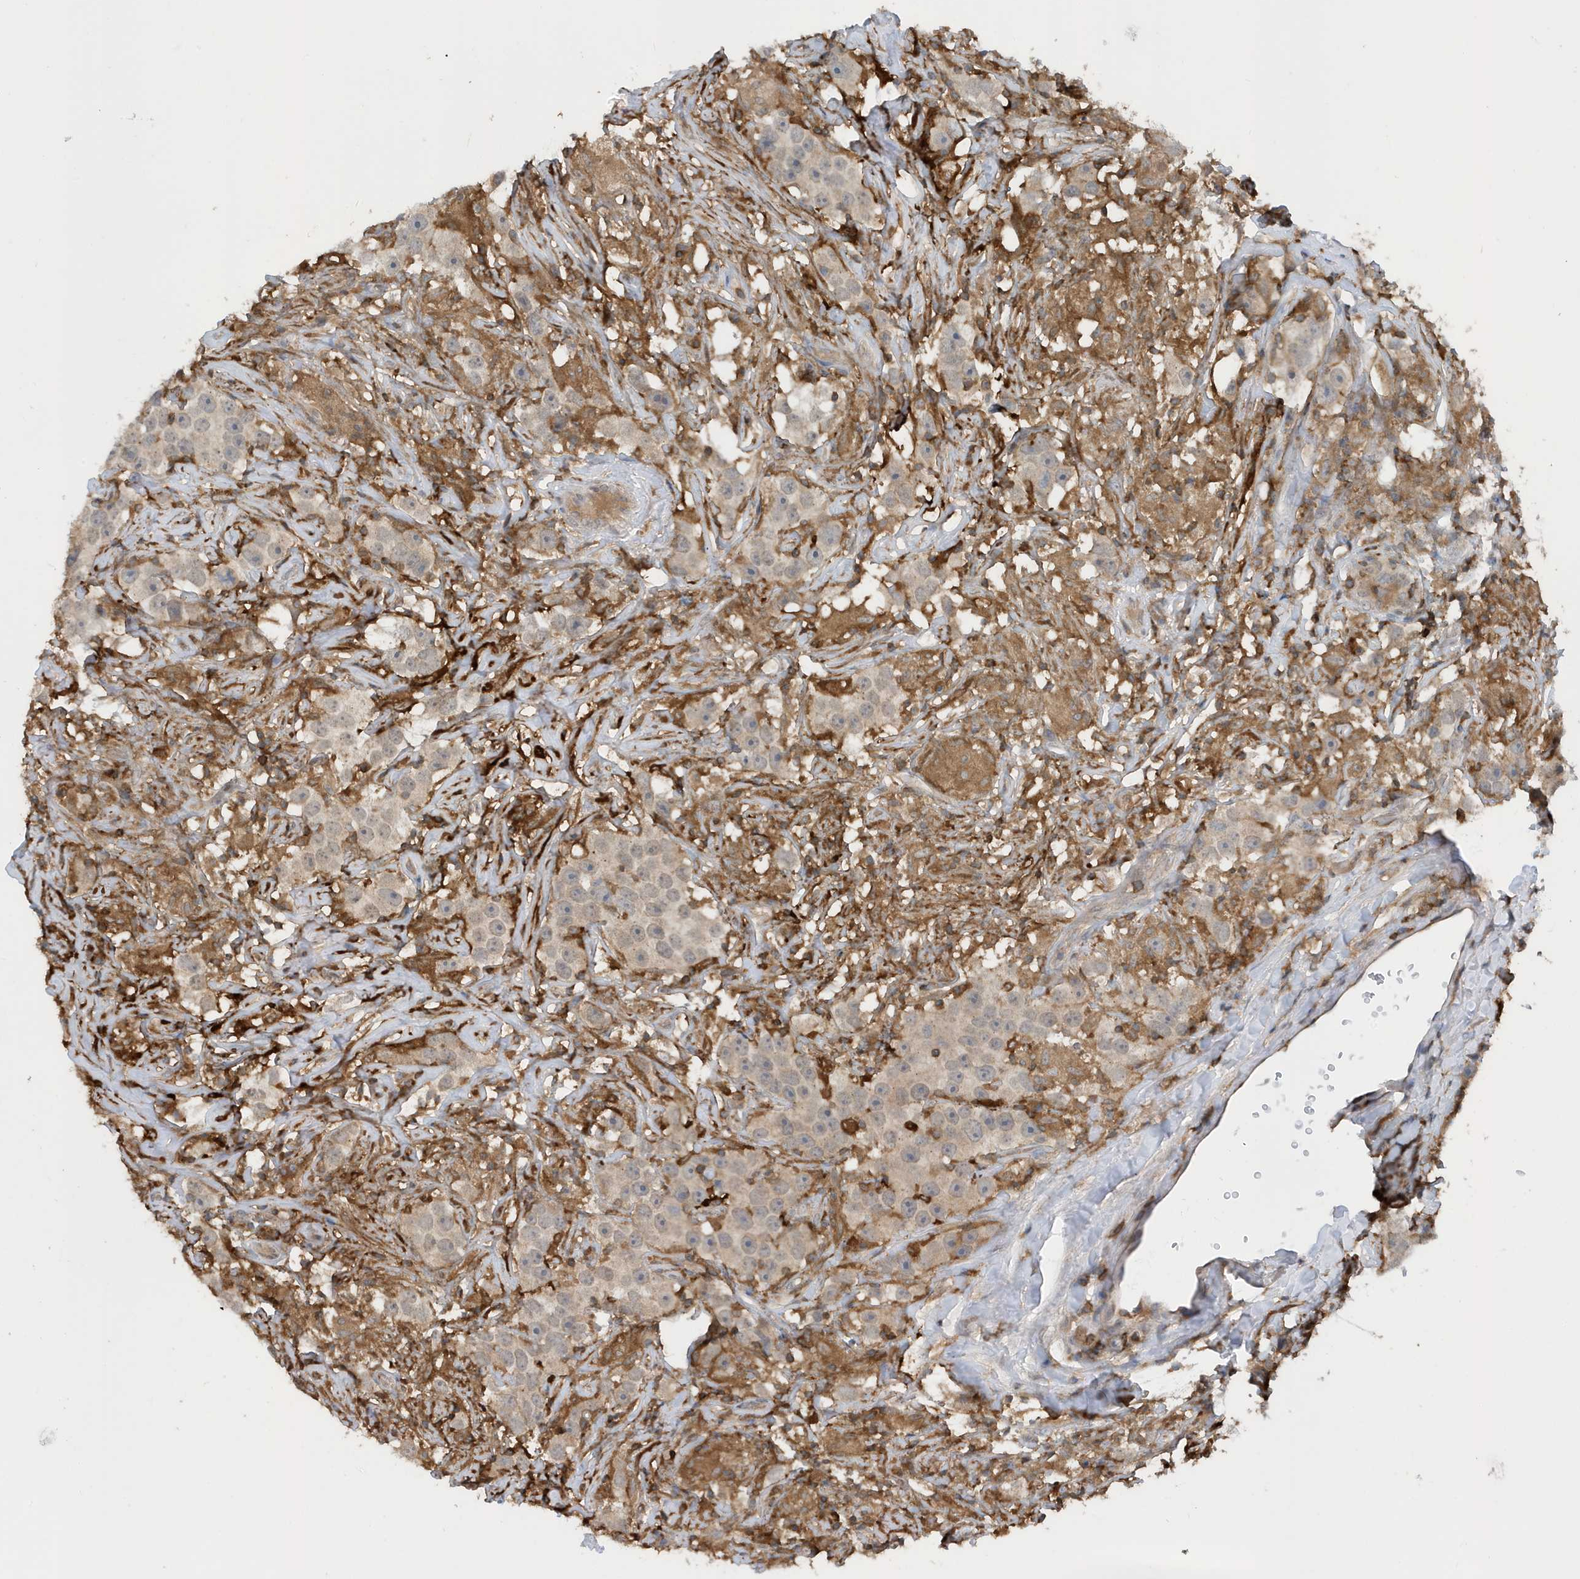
{"staining": {"intensity": "weak", "quantity": "<25%", "location": "cytoplasmic/membranous"}, "tissue": "testis cancer", "cell_type": "Tumor cells", "image_type": "cancer", "snomed": [{"axis": "morphology", "description": "Seminoma, NOS"}, {"axis": "topography", "description": "Testis"}], "caption": "IHC image of neoplastic tissue: human testis cancer stained with DAB (3,3'-diaminobenzidine) displays no significant protein staining in tumor cells.", "gene": "NSUN3", "patient": {"sex": "male", "age": 49}}